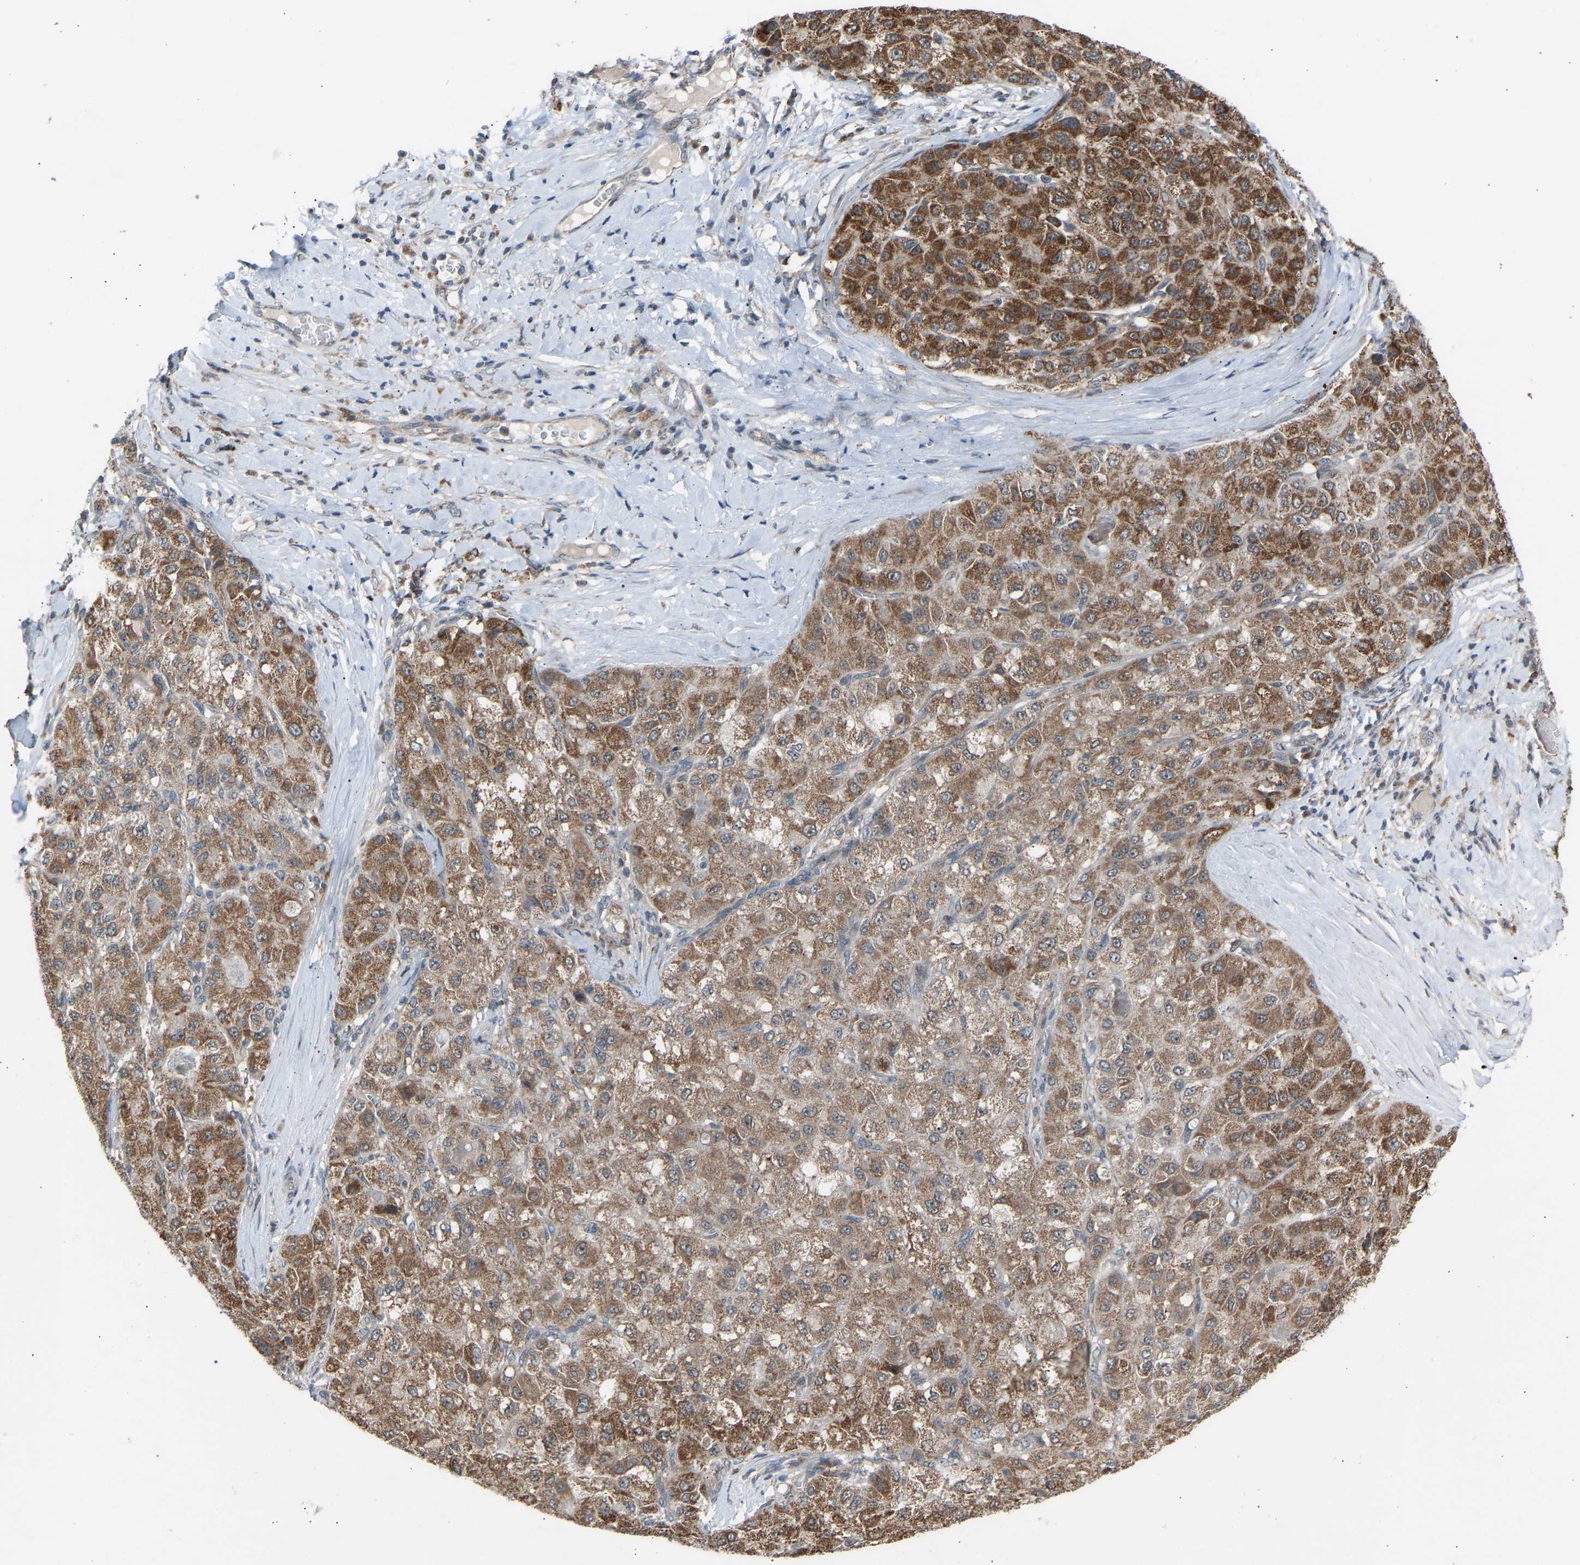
{"staining": {"intensity": "moderate", "quantity": ">75%", "location": "cytoplasmic/membranous"}, "tissue": "liver cancer", "cell_type": "Tumor cells", "image_type": "cancer", "snomed": [{"axis": "morphology", "description": "Carcinoma, Hepatocellular, NOS"}, {"axis": "topography", "description": "Liver"}], "caption": "Liver cancer (hepatocellular carcinoma) tissue reveals moderate cytoplasmic/membranous staining in about >75% of tumor cells, visualized by immunohistochemistry. (Brightfield microscopy of DAB IHC at high magnification).", "gene": "SLIRP", "patient": {"sex": "male", "age": 80}}